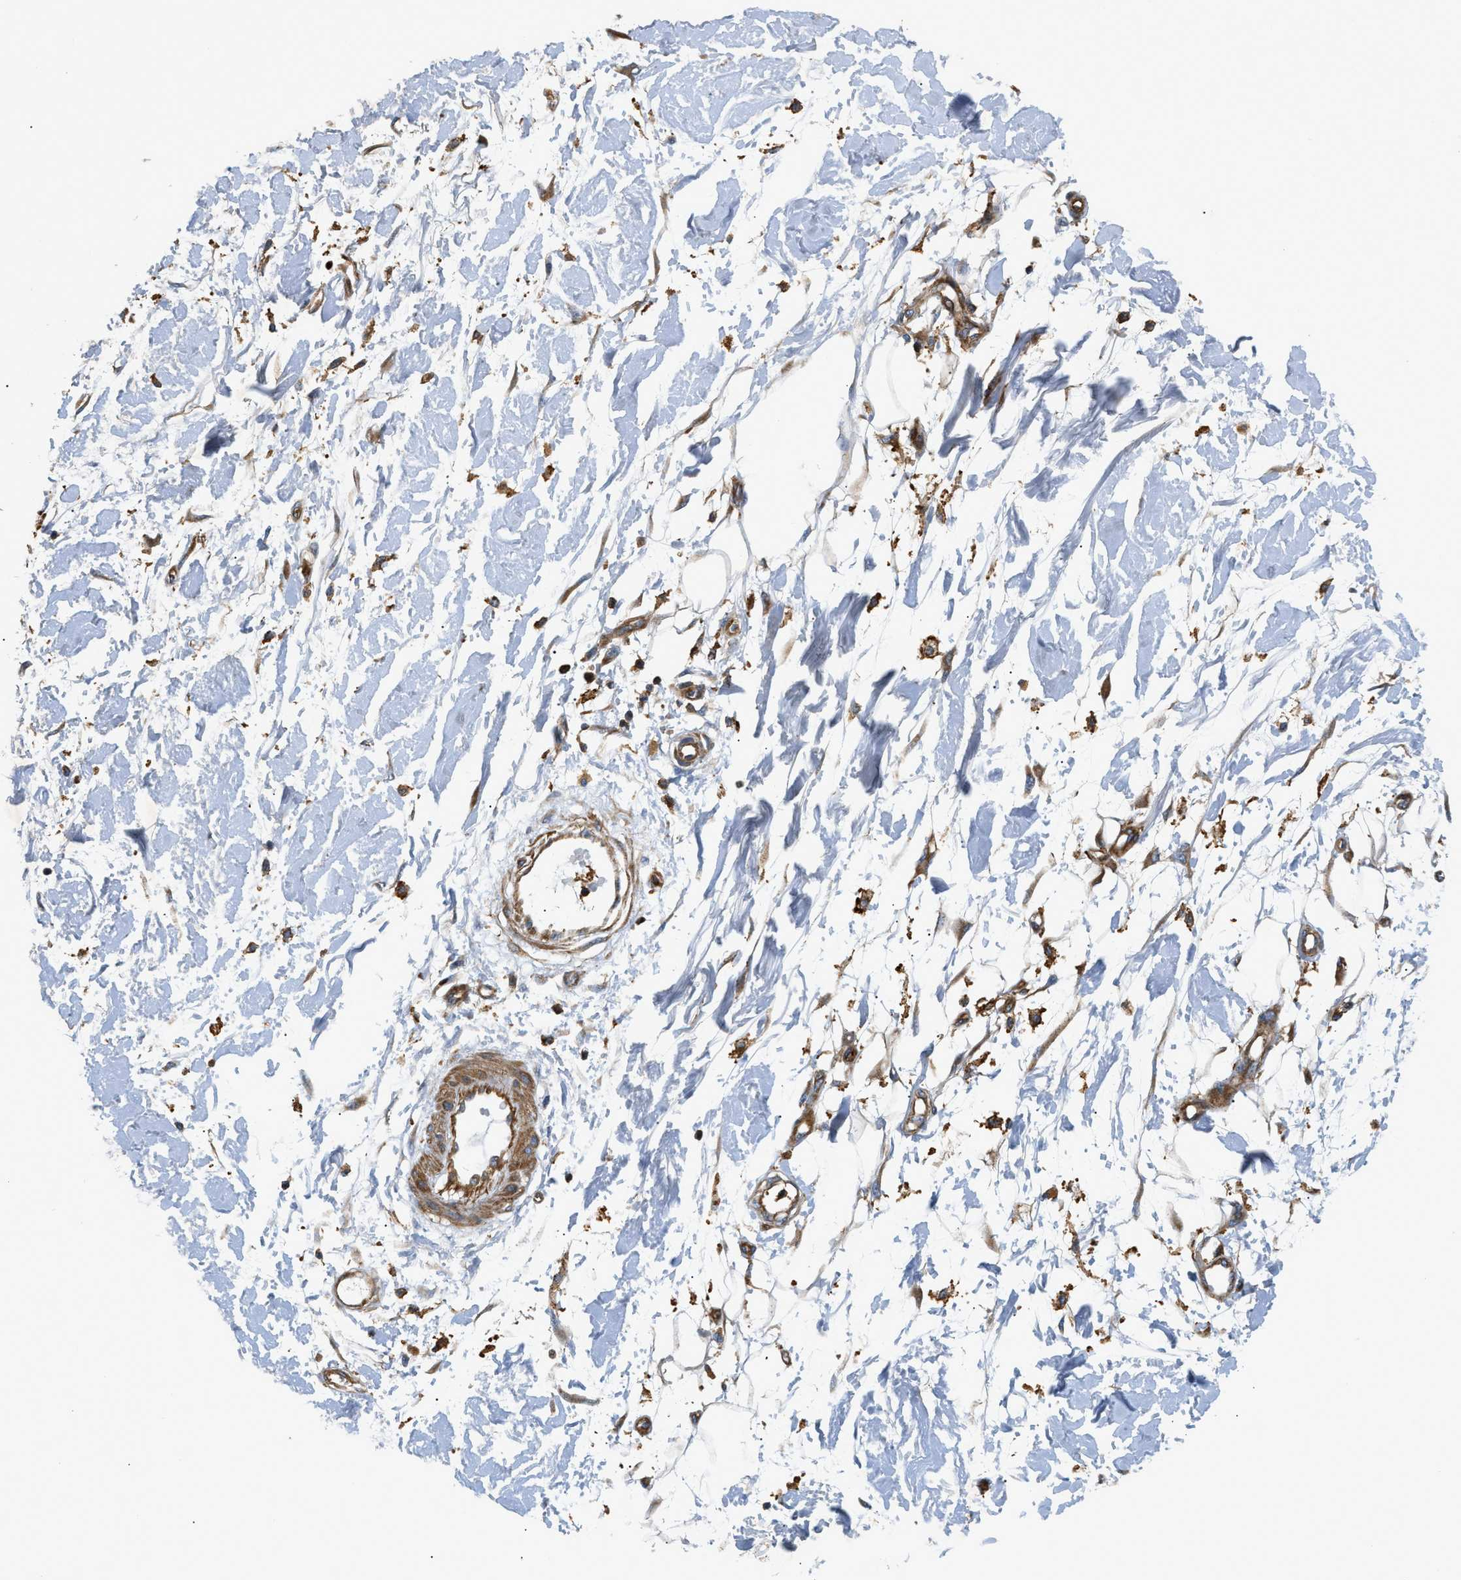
{"staining": {"intensity": "moderate", "quantity": "25%-75%", "location": "cytoplasmic/membranous"}, "tissue": "adipose tissue", "cell_type": "Adipocytes", "image_type": "normal", "snomed": [{"axis": "morphology", "description": "Normal tissue, NOS"}, {"axis": "morphology", "description": "Squamous cell carcinoma, NOS"}, {"axis": "topography", "description": "Skin"}, {"axis": "topography", "description": "Peripheral nerve tissue"}], "caption": "A photomicrograph showing moderate cytoplasmic/membranous expression in about 25%-75% of adipocytes in normal adipose tissue, as visualized by brown immunohistochemical staining.", "gene": "DHODH", "patient": {"sex": "male", "age": 83}}